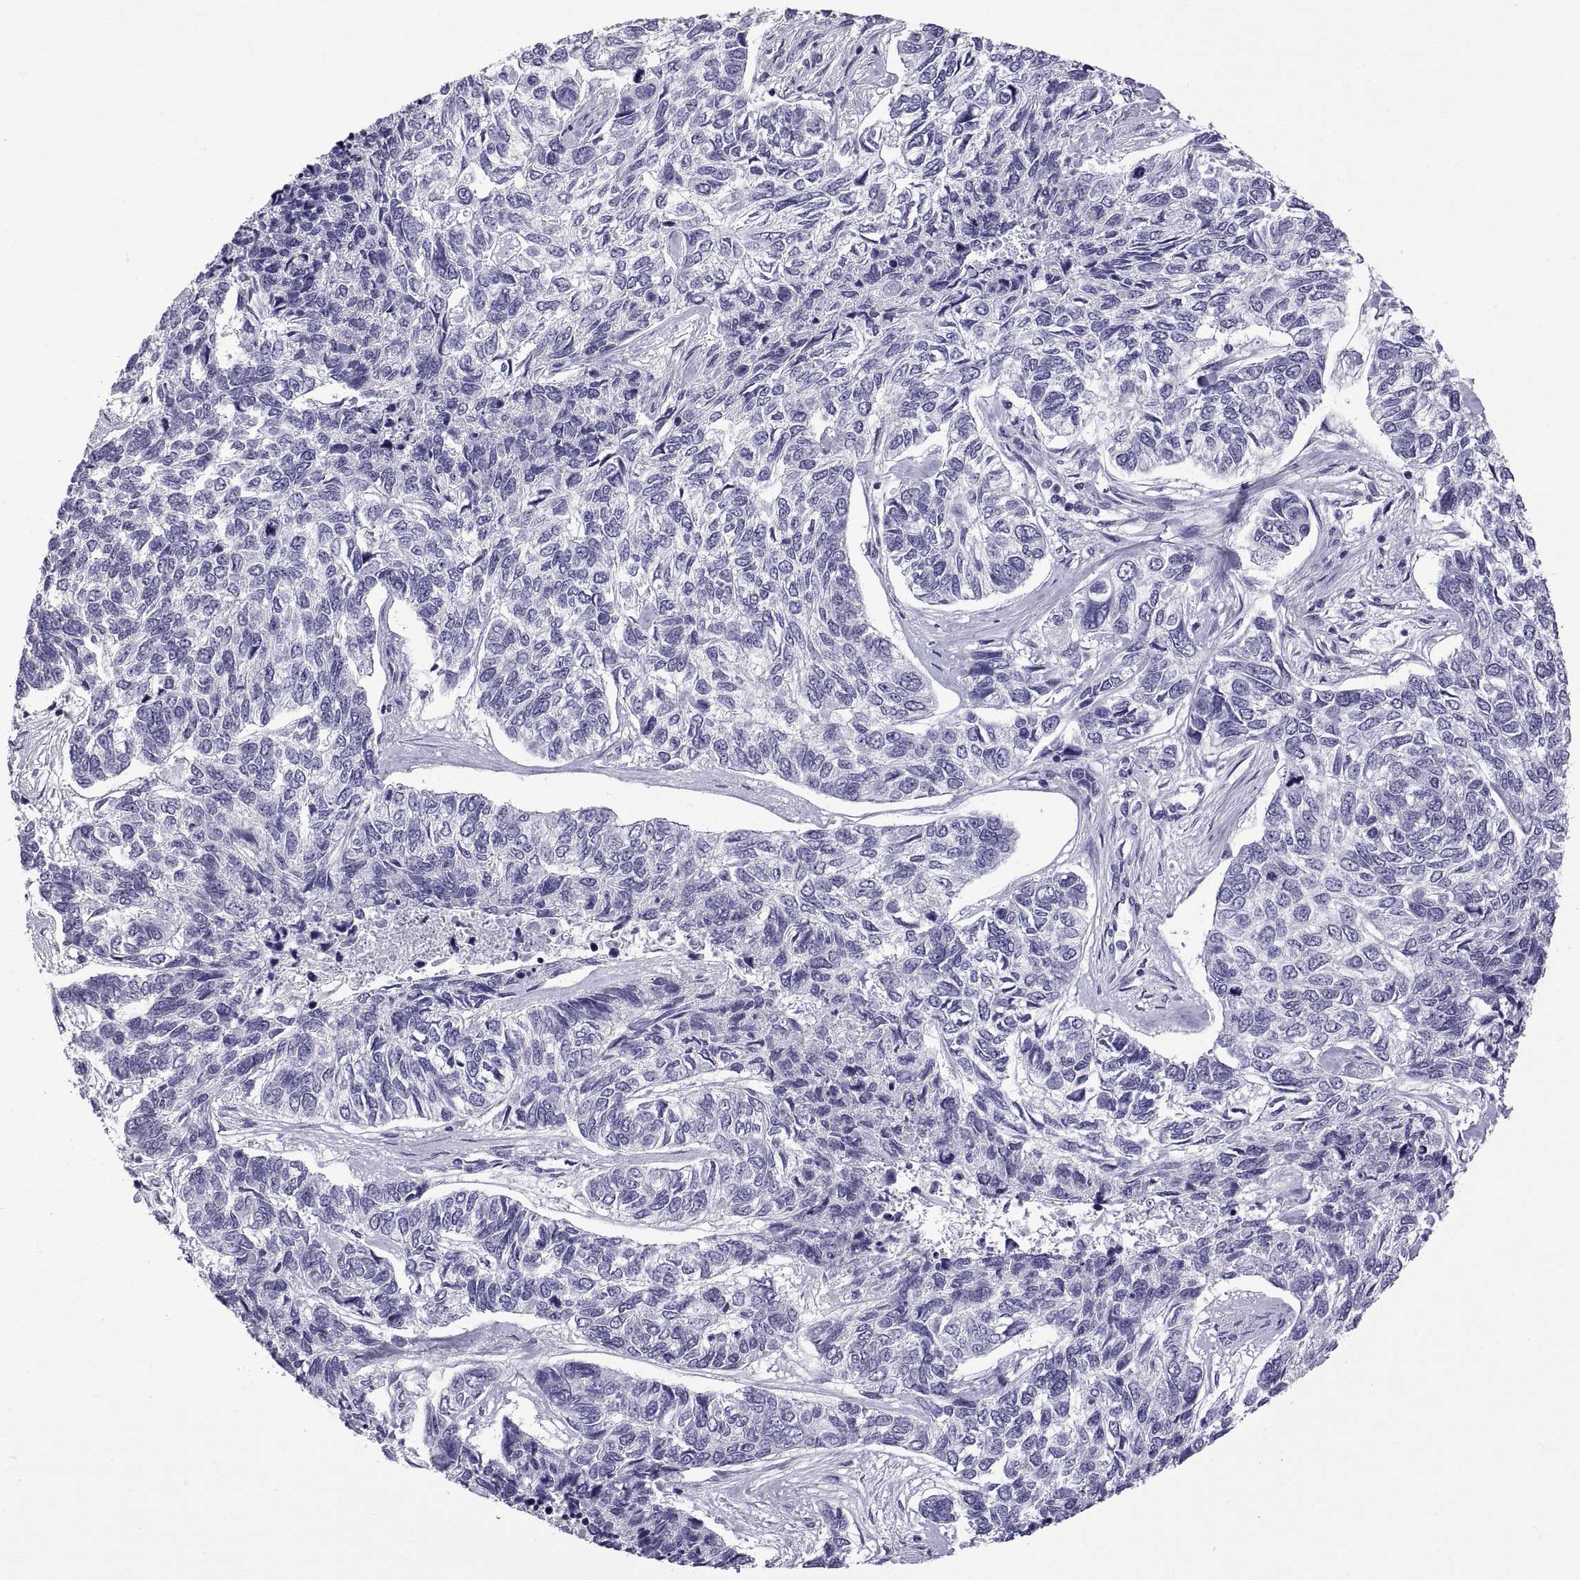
{"staining": {"intensity": "negative", "quantity": "none", "location": "none"}, "tissue": "skin cancer", "cell_type": "Tumor cells", "image_type": "cancer", "snomed": [{"axis": "morphology", "description": "Basal cell carcinoma"}, {"axis": "topography", "description": "Skin"}], "caption": "The micrograph shows no significant expression in tumor cells of skin cancer.", "gene": "SPDYE1", "patient": {"sex": "female", "age": 65}}